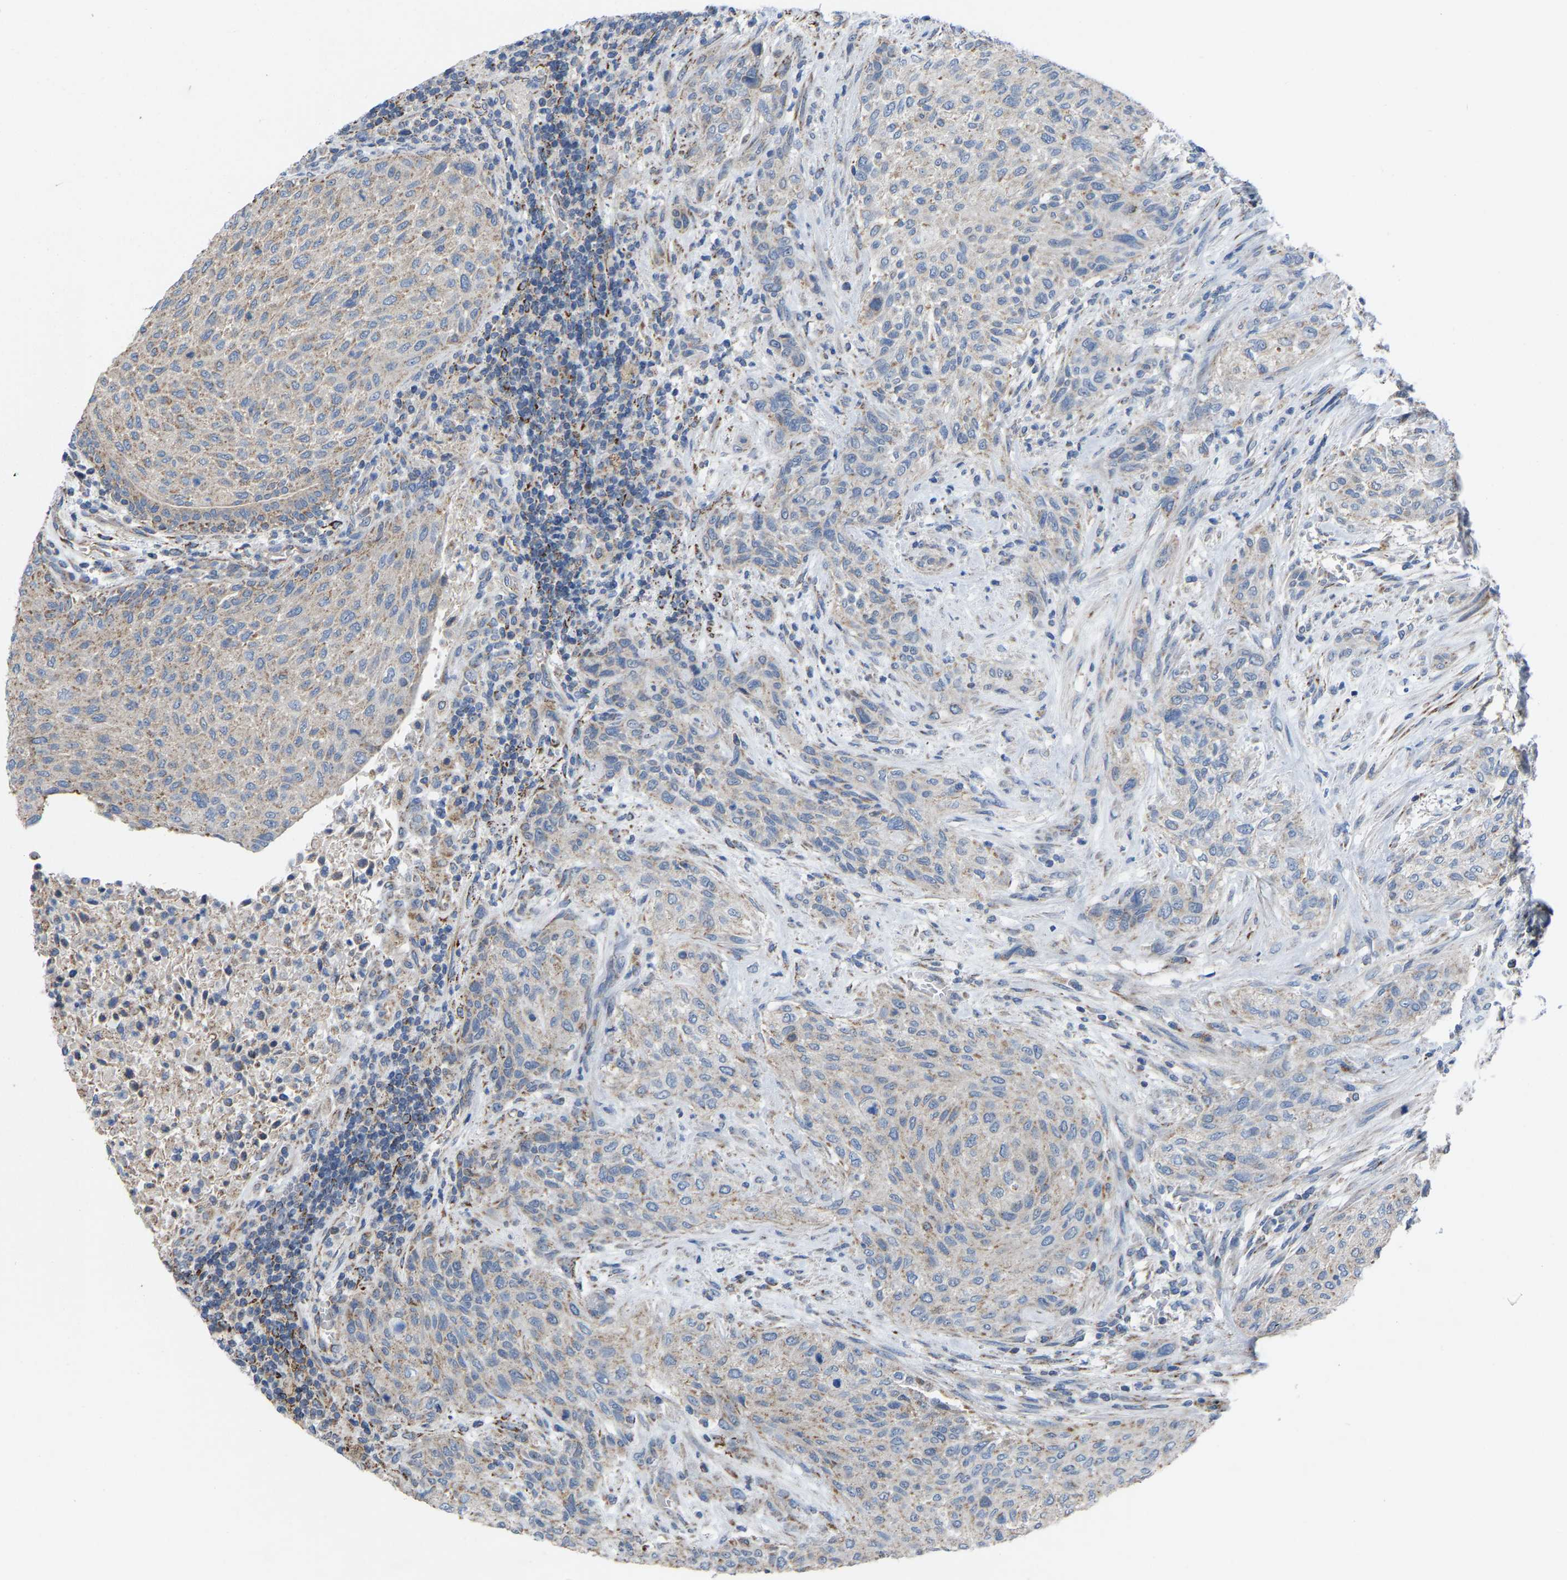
{"staining": {"intensity": "weak", "quantity": "25%-75%", "location": "cytoplasmic/membranous"}, "tissue": "urothelial cancer", "cell_type": "Tumor cells", "image_type": "cancer", "snomed": [{"axis": "morphology", "description": "Urothelial carcinoma, Low grade"}, {"axis": "morphology", "description": "Urothelial carcinoma, High grade"}, {"axis": "topography", "description": "Urinary bladder"}], "caption": "Immunohistochemistry of urothelial cancer reveals low levels of weak cytoplasmic/membranous staining in about 25%-75% of tumor cells.", "gene": "BCL10", "patient": {"sex": "male", "age": 35}}